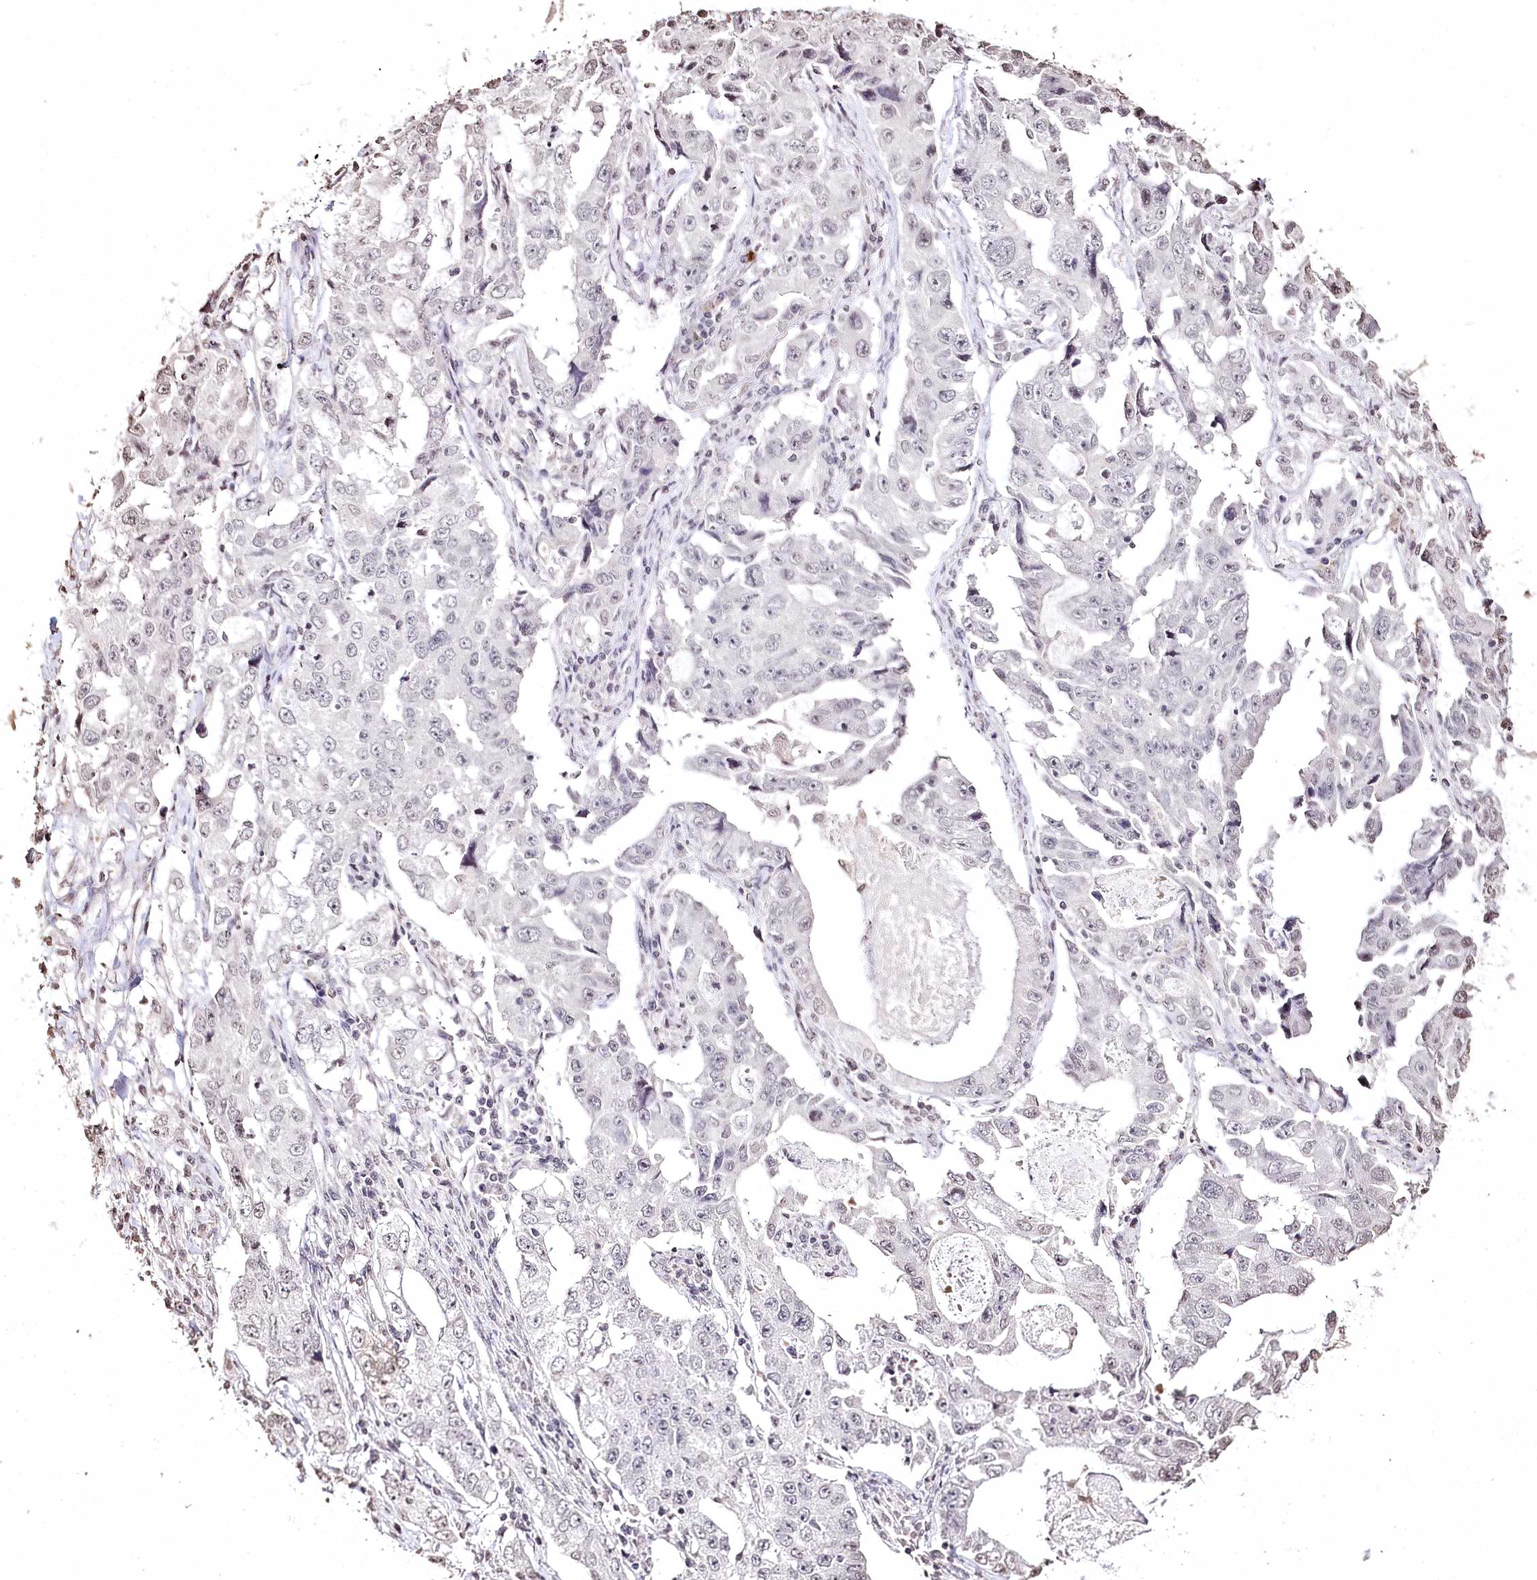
{"staining": {"intensity": "negative", "quantity": "none", "location": "none"}, "tissue": "lung cancer", "cell_type": "Tumor cells", "image_type": "cancer", "snomed": [{"axis": "morphology", "description": "Adenocarcinoma, NOS"}, {"axis": "topography", "description": "Lung"}], "caption": "Human lung cancer (adenocarcinoma) stained for a protein using IHC shows no staining in tumor cells.", "gene": "DMXL1", "patient": {"sex": "female", "age": 51}}